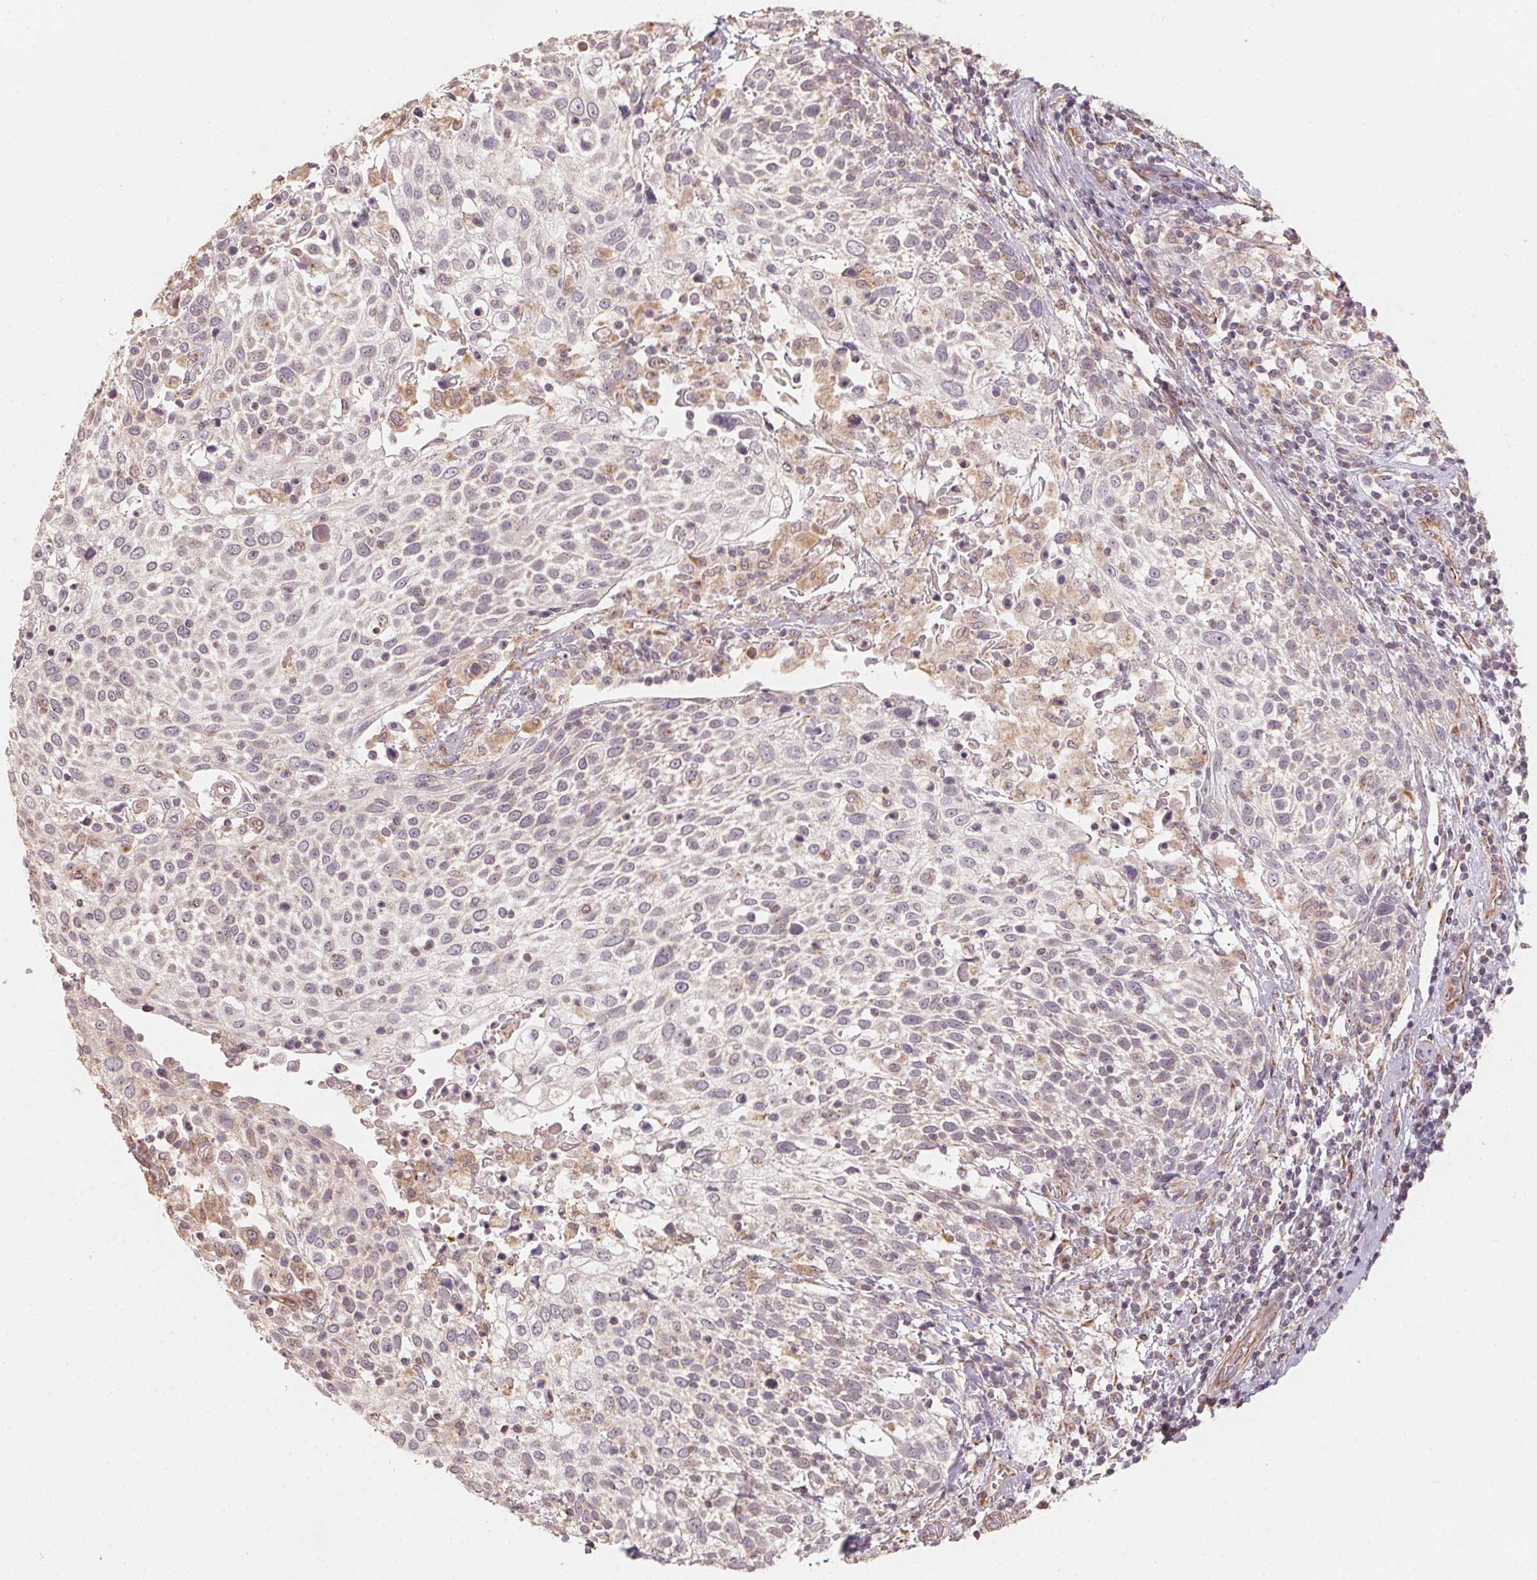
{"staining": {"intensity": "negative", "quantity": "none", "location": "none"}, "tissue": "cervical cancer", "cell_type": "Tumor cells", "image_type": "cancer", "snomed": [{"axis": "morphology", "description": "Squamous cell carcinoma, NOS"}, {"axis": "topography", "description": "Cervix"}], "caption": "High magnification brightfield microscopy of squamous cell carcinoma (cervical) stained with DAB (3,3'-diaminobenzidine) (brown) and counterstained with hematoxylin (blue): tumor cells show no significant expression. The staining is performed using DAB brown chromogen with nuclei counter-stained in using hematoxylin.", "gene": "TSPAN12", "patient": {"sex": "female", "age": 61}}